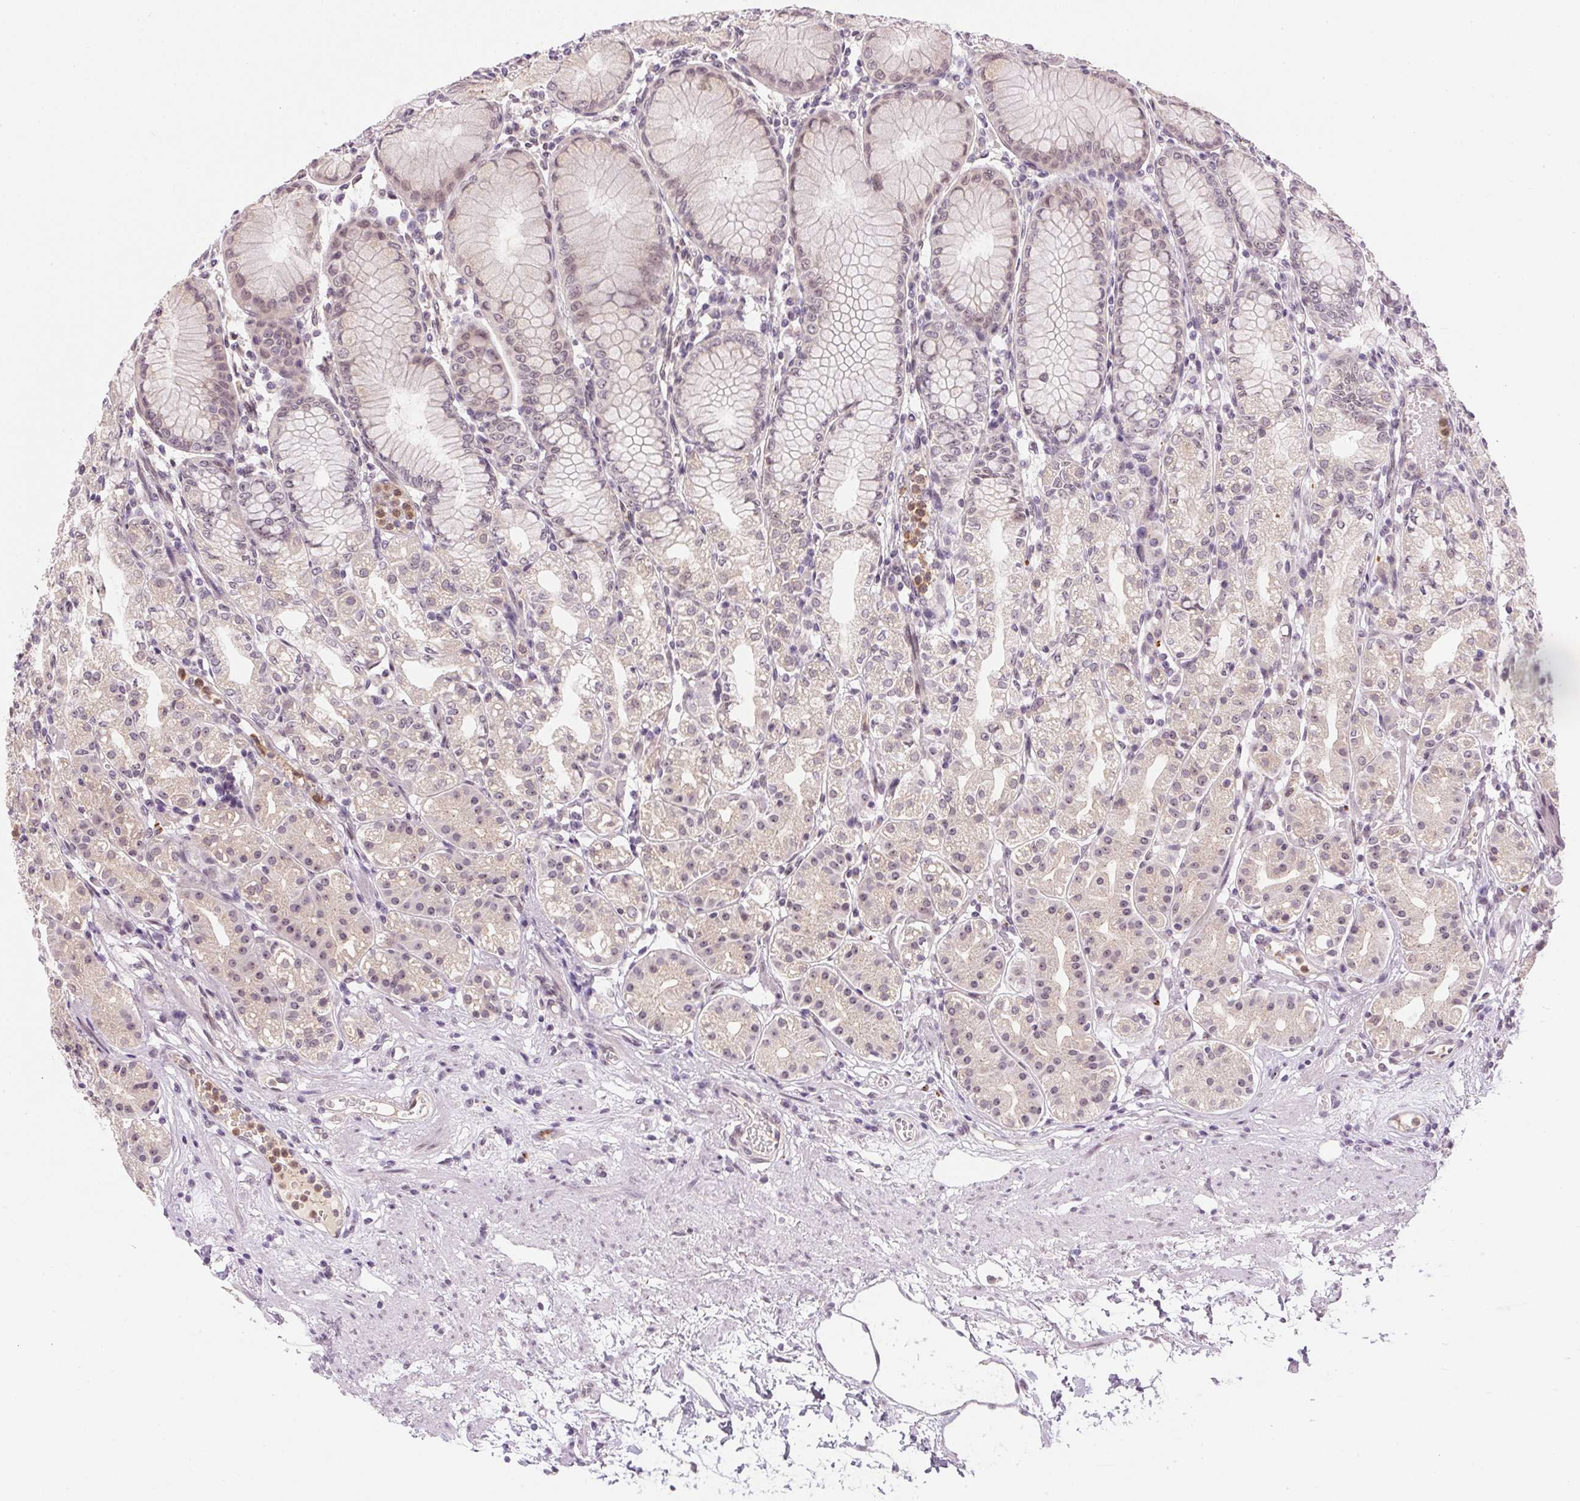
{"staining": {"intensity": "weak", "quantity": "25%-75%", "location": "nuclear"}, "tissue": "stomach", "cell_type": "Glandular cells", "image_type": "normal", "snomed": [{"axis": "morphology", "description": "Normal tissue, NOS"}, {"axis": "topography", "description": "Stomach"}], "caption": "Immunohistochemical staining of benign stomach displays 25%-75% levels of weak nuclear protein staining in approximately 25%-75% of glandular cells. (Stains: DAB in brown, nuclei in blue, Microscopy: brightfield microscopy at high magnification).", "gene": "SGF29", "patient": {"sex": "female", "age": 57}}